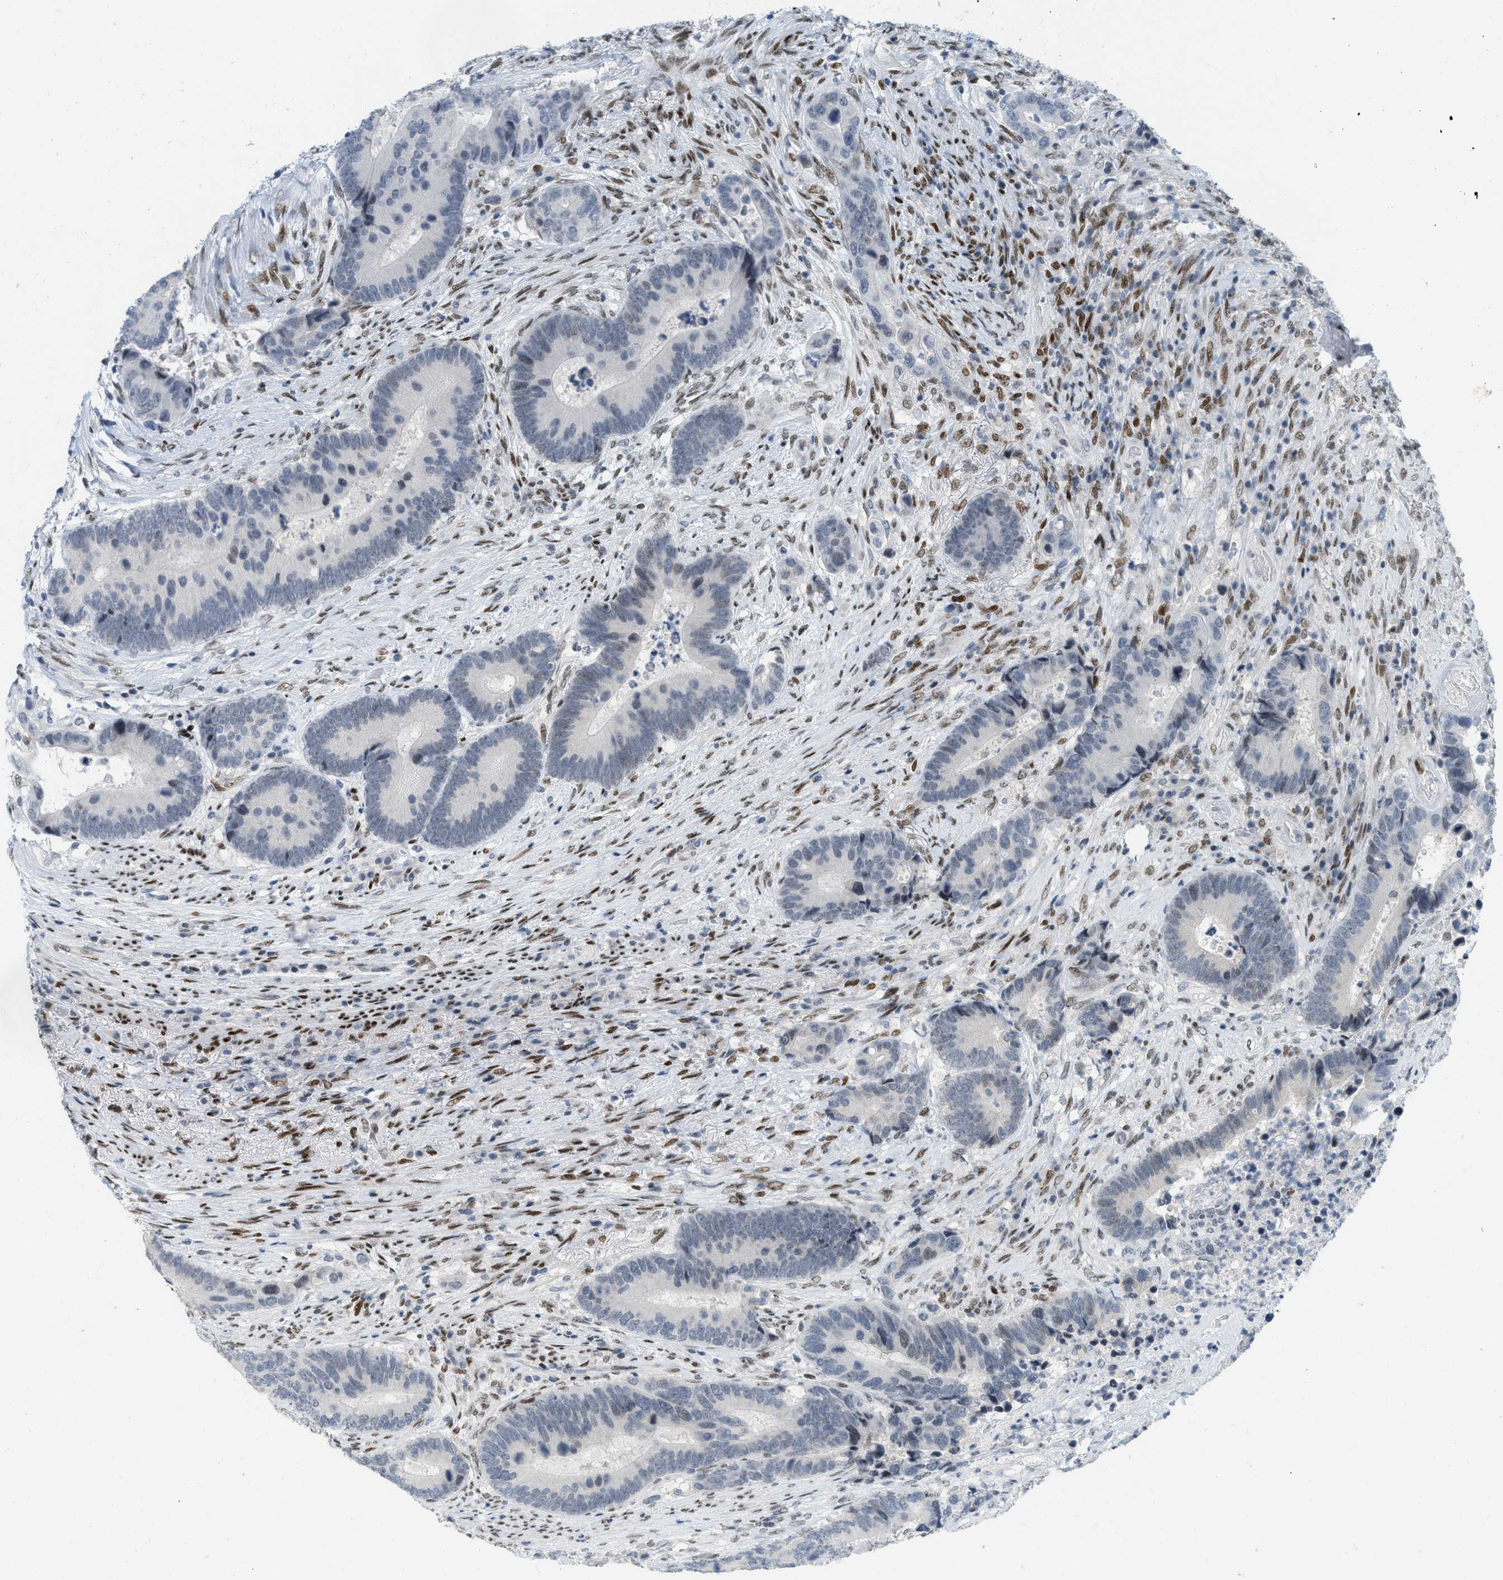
{"staining": {"intensity": "negative", "quantity": "none", "location": "none"}, "tissue": "colorectal cancer", "cell_type": "Tumor cells", "image_type": "cancer", "snomed": [{"axis": "morphology", "description": "Adenocarcinoma, NOS"}, {"axis": "topography", "description": "Rectum"}], "caption": "Colorectal cancer (adenocarcinoma) stained for a protein using IHC demonstrates no staining tumor cells.", "gene": "PBX1", "patient": {"sex": "female", "age": 89}}